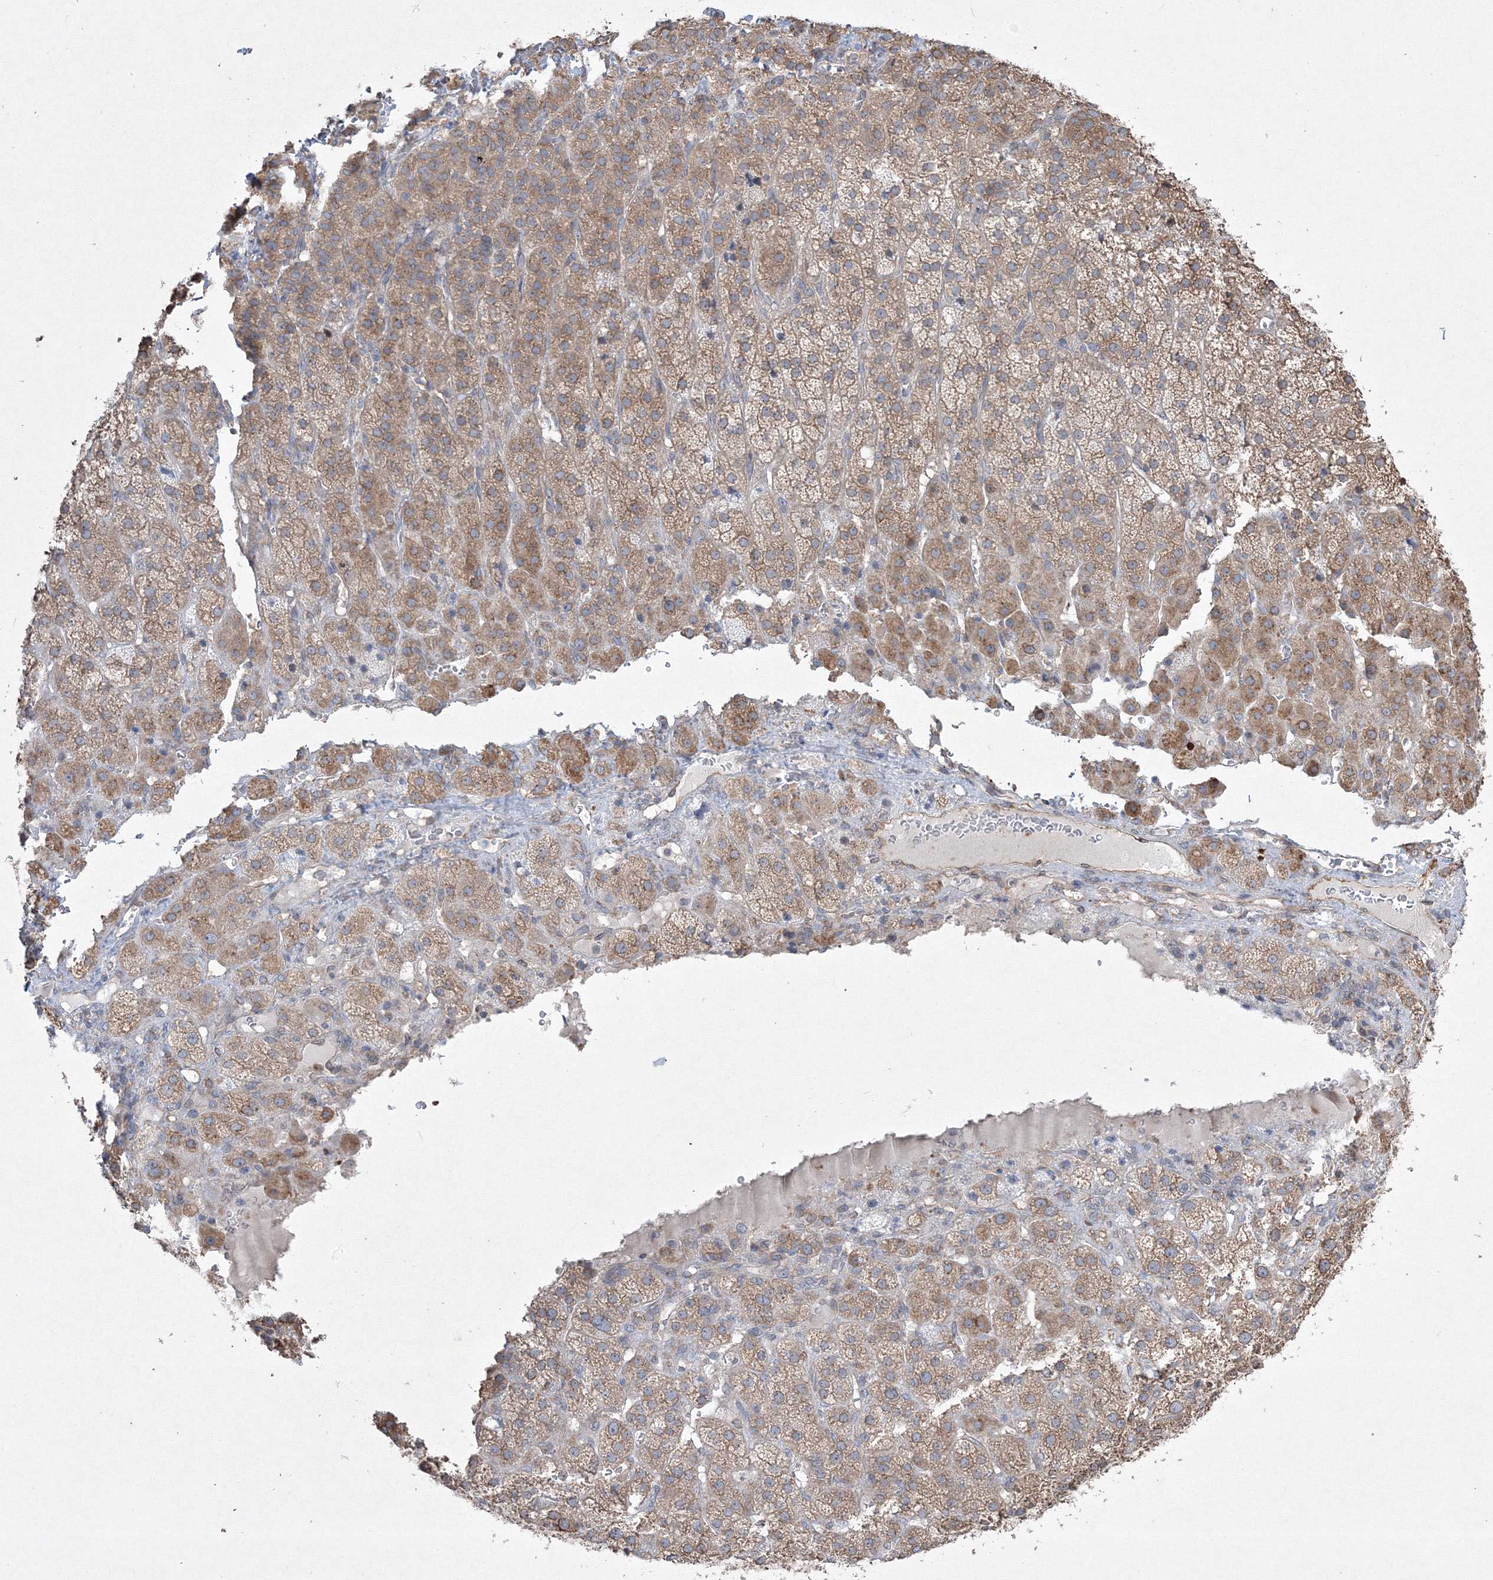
{"staining": {"intensity": "moderate", "quantity": "25%-75%", "location": "cytoplasmic/membranous"}, "tissue": "adrenal gland", "cell_type": "Glandular cells", "image_type": "normal", "snomed": [{"axis": "morphology", "description": "Normal tissue, NOS"}, {"axis": "topography", "description": "Adrenal gland"}], "caption": "Immunohistochemical staining of normal human adrenal gland demonstrates 25%-75% levels of moderate cytoplasmic/membranous protein staining in approximately 25%-75% of glandular cells.", "gene": "FBXL8", "patient": {"sex": "female", "age": 57}}